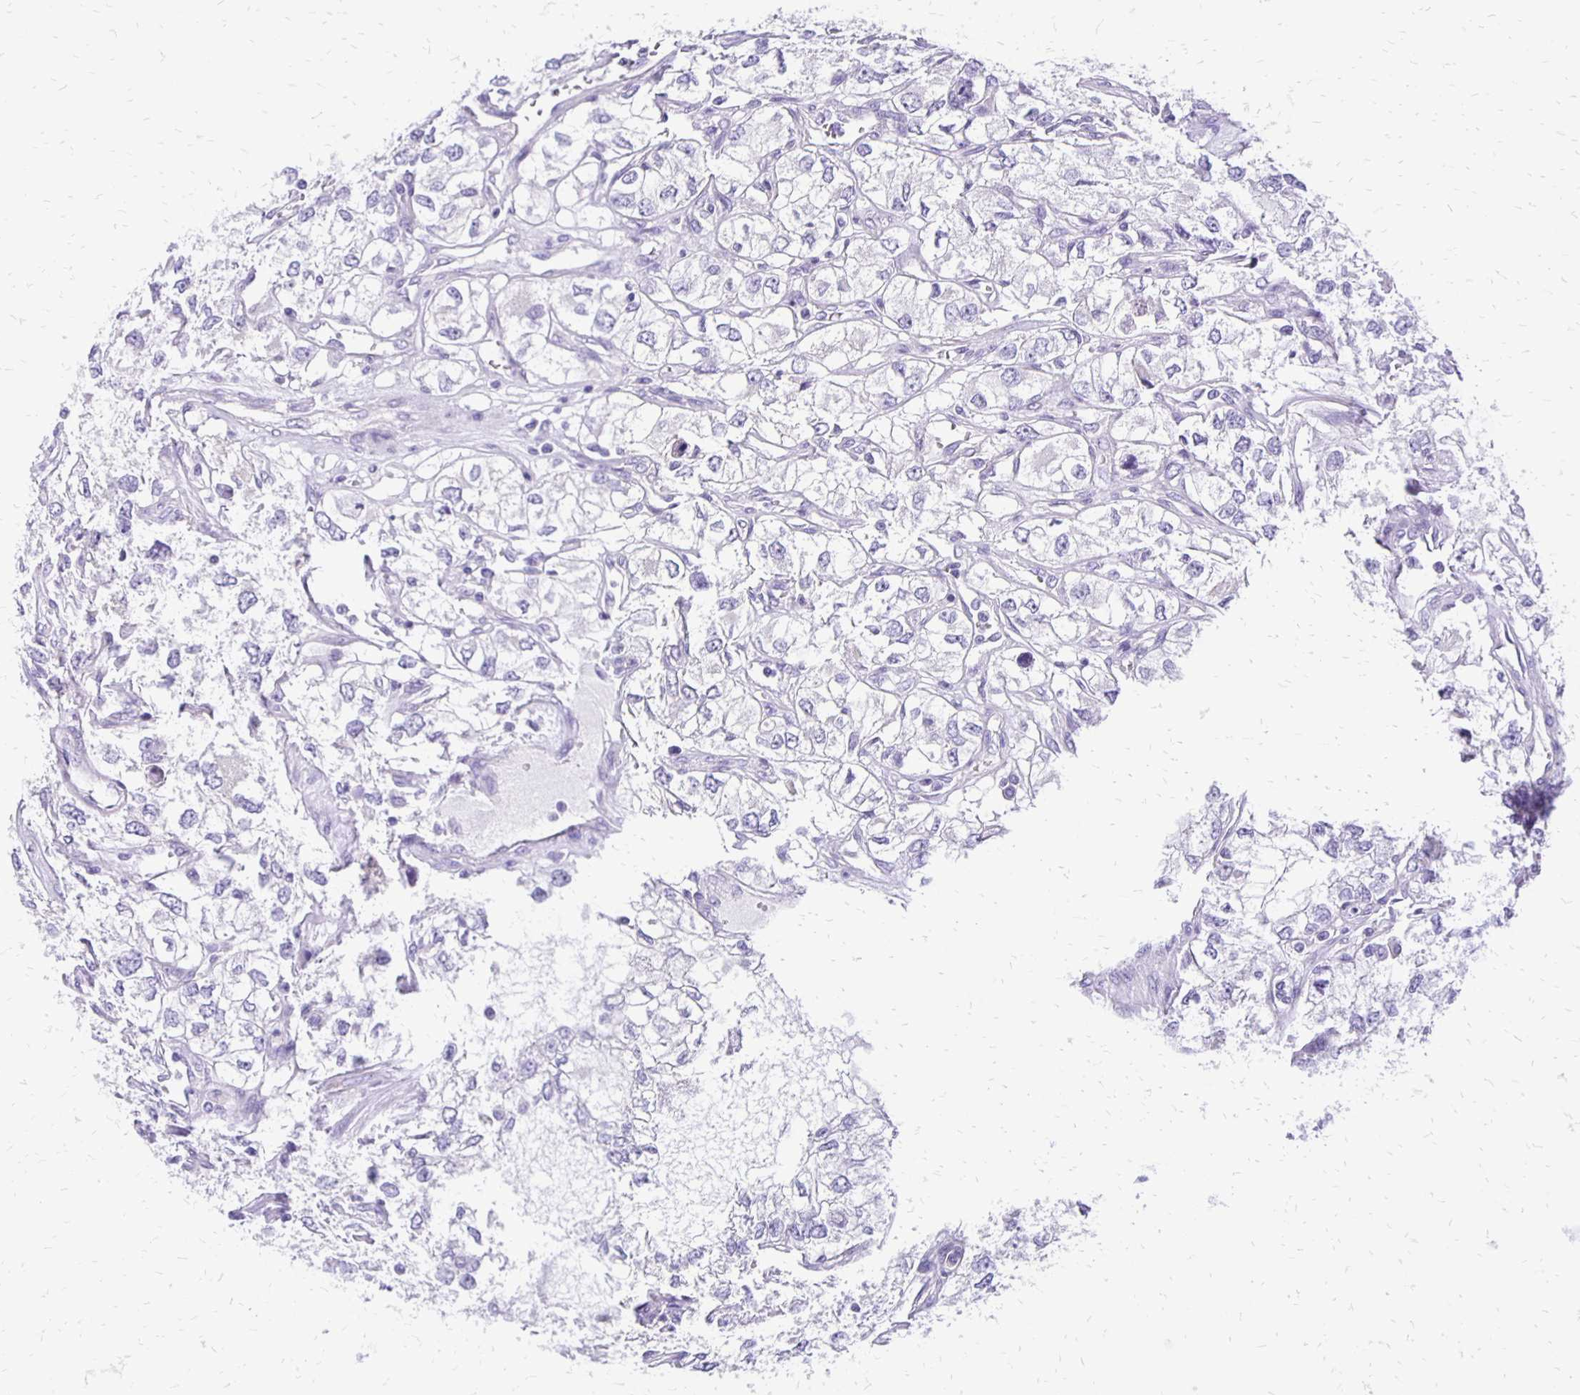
{"staining": {"intensity": "negative", "quantity": "none", "location": "none"}, "tissue": "renal cancer", "cell_type": "Tumor cells", "image_type": "cancer", "snomed": [{"axis": "morphology", "description": "Adenocarcinoma, NOS"}, {"axis": "topography", "description": "Kidney"}], "caption": "A high-resolution micrograph shows immunohistochemistry staining of renal cancer, which shows no significant expression in tumor cells.", "gene": "ANKRD45", "patient": {"sex": "female", "age": 59}}